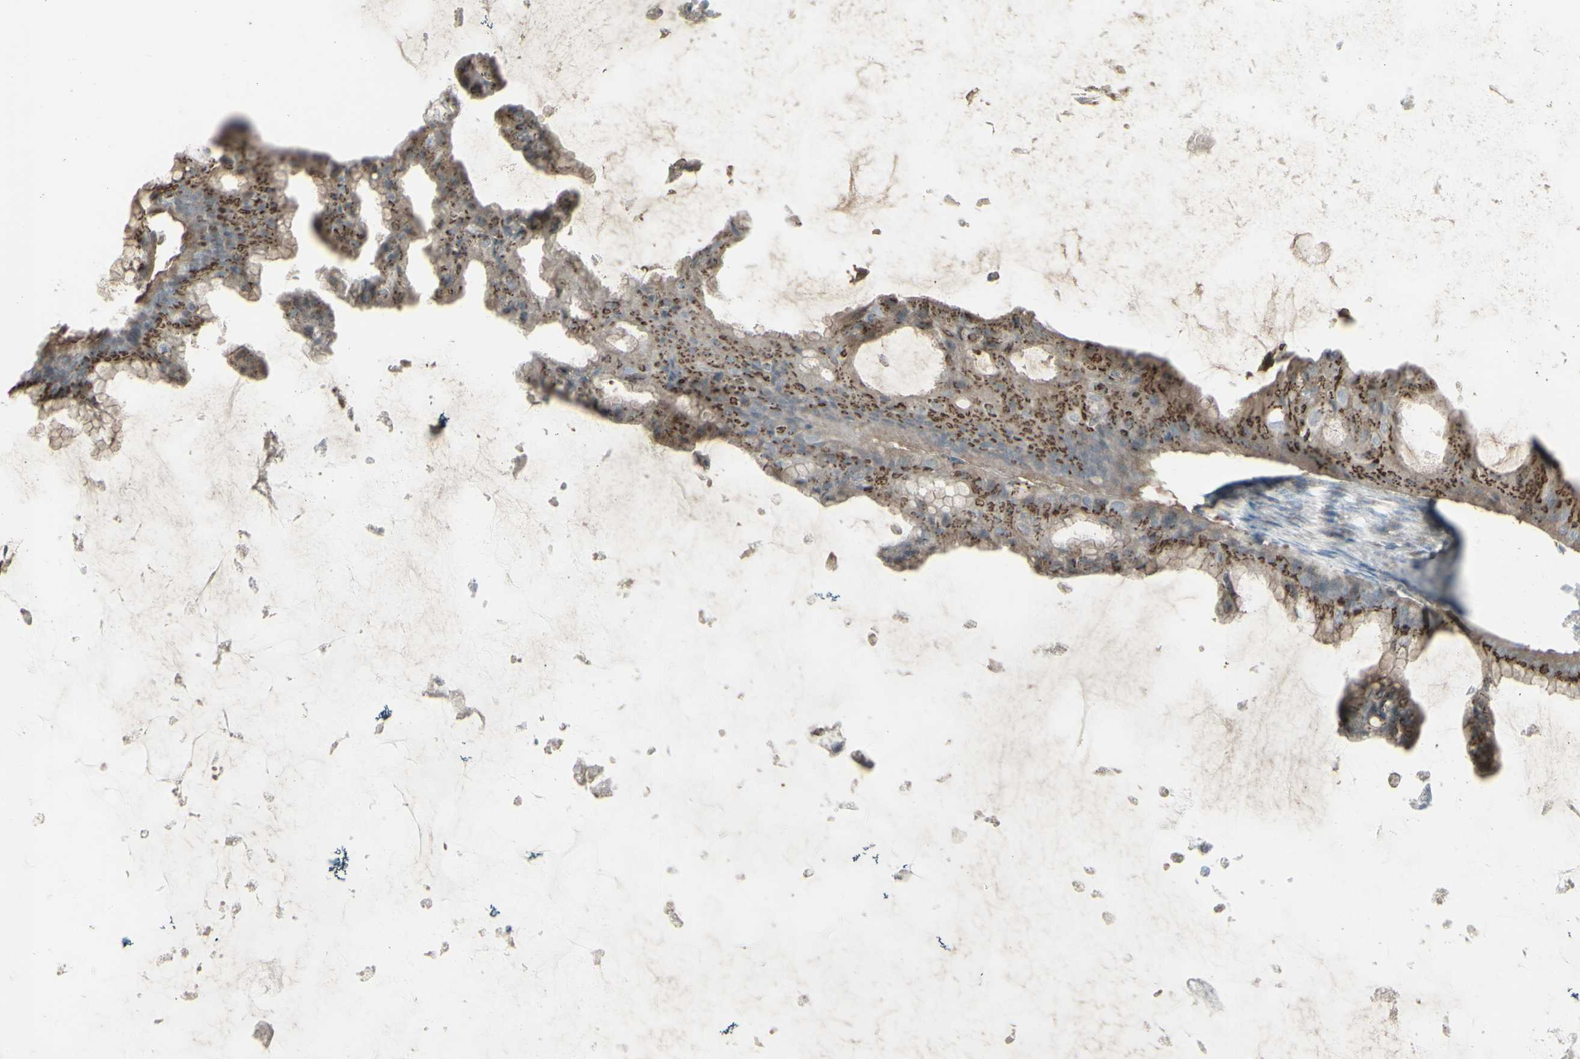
{"staining": {"intensity": "moderate", "quantity": ">75%", "location": "cytoplasmic/membranous"}, "tissue": "ovarian cancer", "cell_type": "Tumor cells", "image_type": "cancer", "snomed": [{"axis": "morphology", "description": "Cystadenocarcinoma, mucinous, NOS"}, {"axis": "topography", "description": "Ovary"}], "caption": "A medium amount of moderate cytoplasmic/membranous positivity is appreciated in approximately >75% of tumor cells in ovarian mucinous cystadenocarcinoma tissue.", "gene": "GALNT6", "patient": {"sex": "female", "age": 61}}